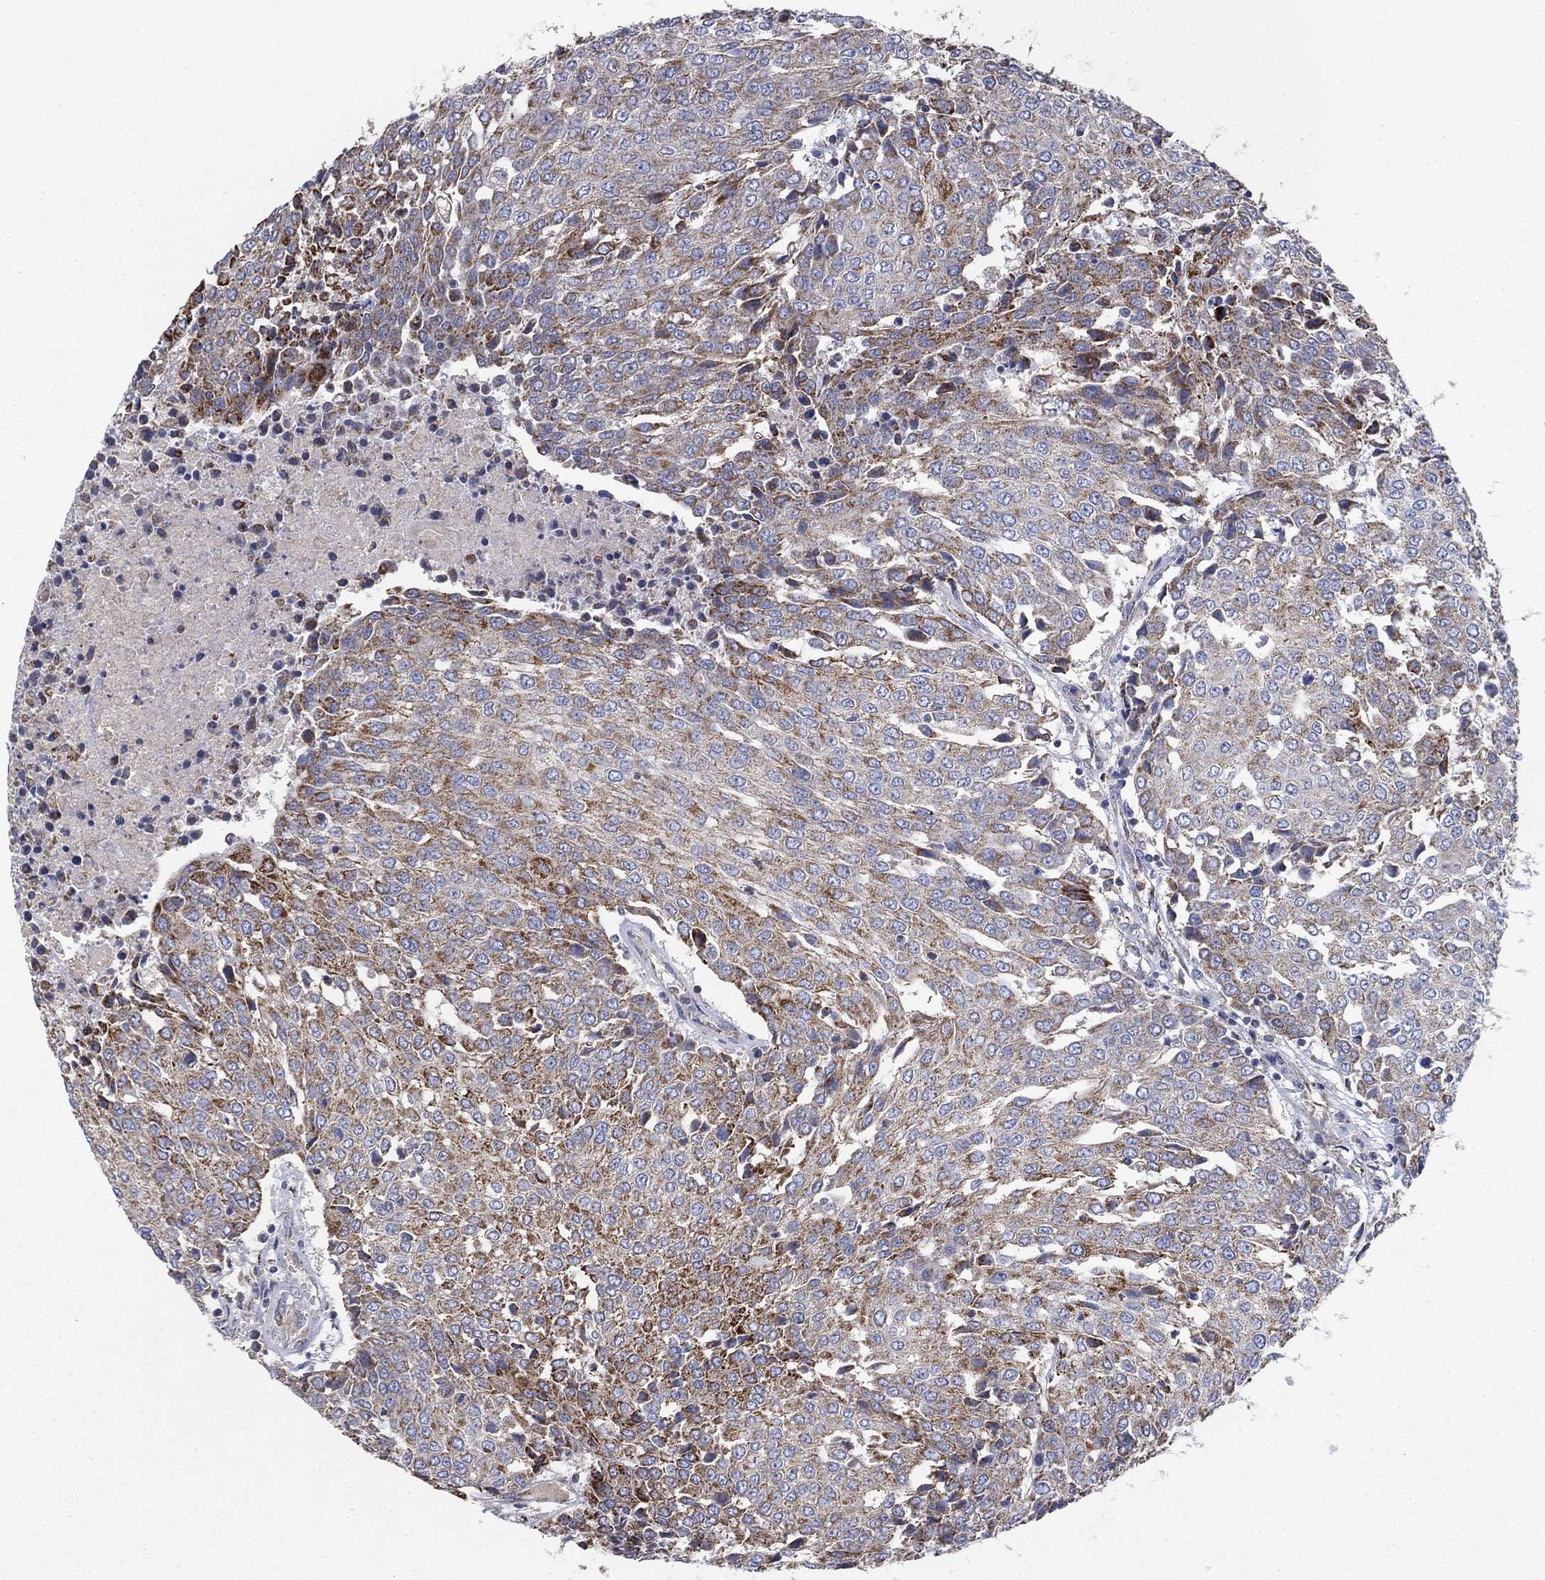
{"staining": {"intensity": "strong", "quantity": "<25%", "location": "cytoplasmic/membranous"}, "tissue": "urothelial cancer", "cell_type": "Tumor cells", "image_type": "cancer", "snomed": [{"axis": "morphology", "description": "Urothelial carcinoma, High grade"}, {"axis": "topography", "description": "Urinary bladder"}], "caption": "A brown stain labels strong cytoplasmic/membranous staining of a protein in human high-grade urothelial carcinoma tumor cells.", "gene": "PNPLA2", "patient": {"sex": "female", "age": 85}}